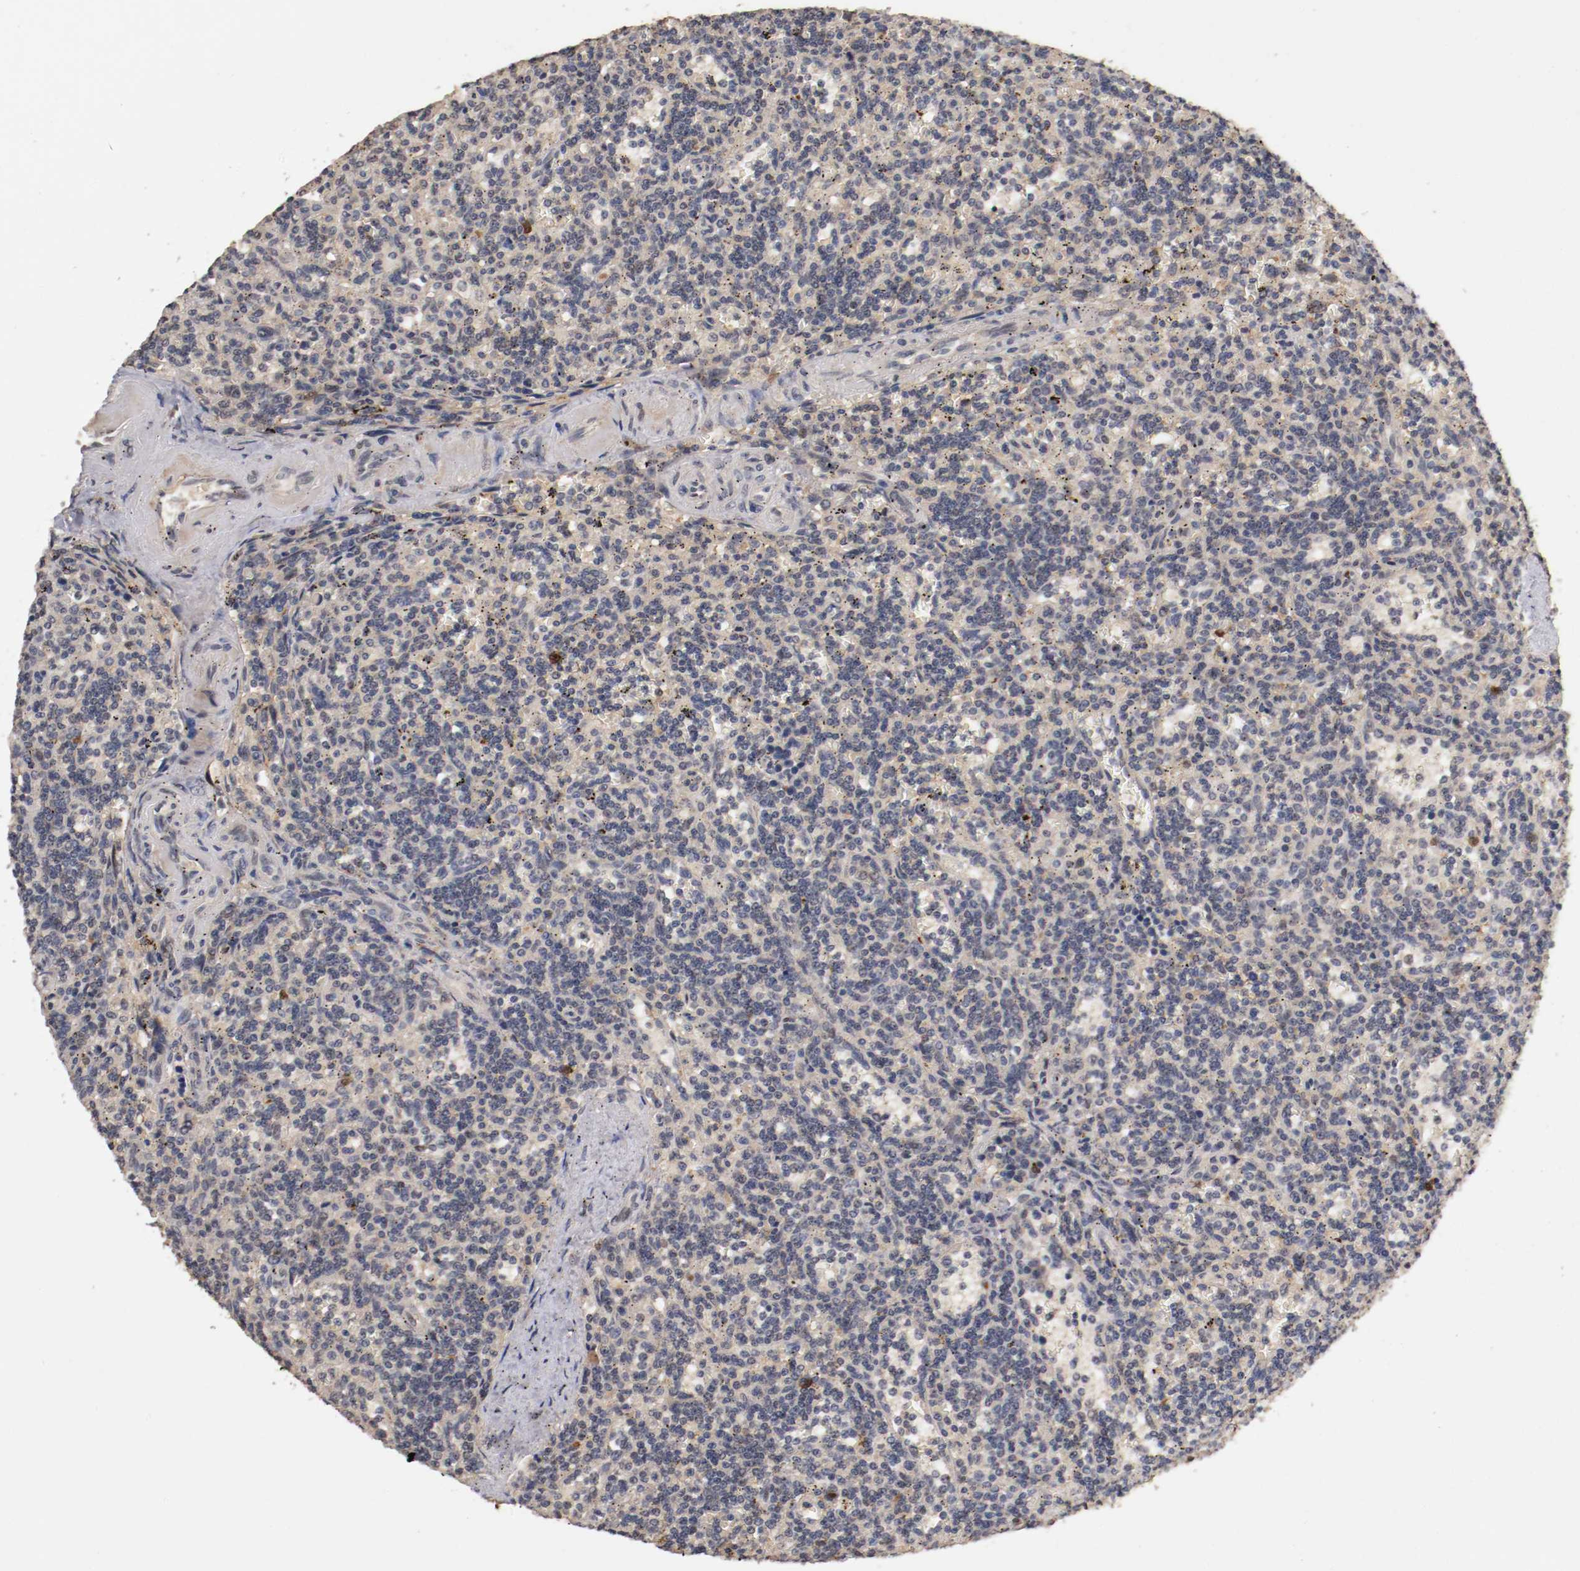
{"staining": {"intensity": "negative", "quantity": "none", "location": "none"}, "tissue": "lymphoma", "cell_type": "Tumor cells", "image_type": "cancer", "snomed": [{"axis": "morphology", "description": "Malignant lymphoma, non-Hodgkin's type, Low grade"}, {"axis": "topography", "description": "Spleen"}], "caption": "The histopathology image demonstrates no staining of tumor cells in lymphoma.", "gene": "TNFRSF1B", "patient": {"sex": "male", "age": 73}}